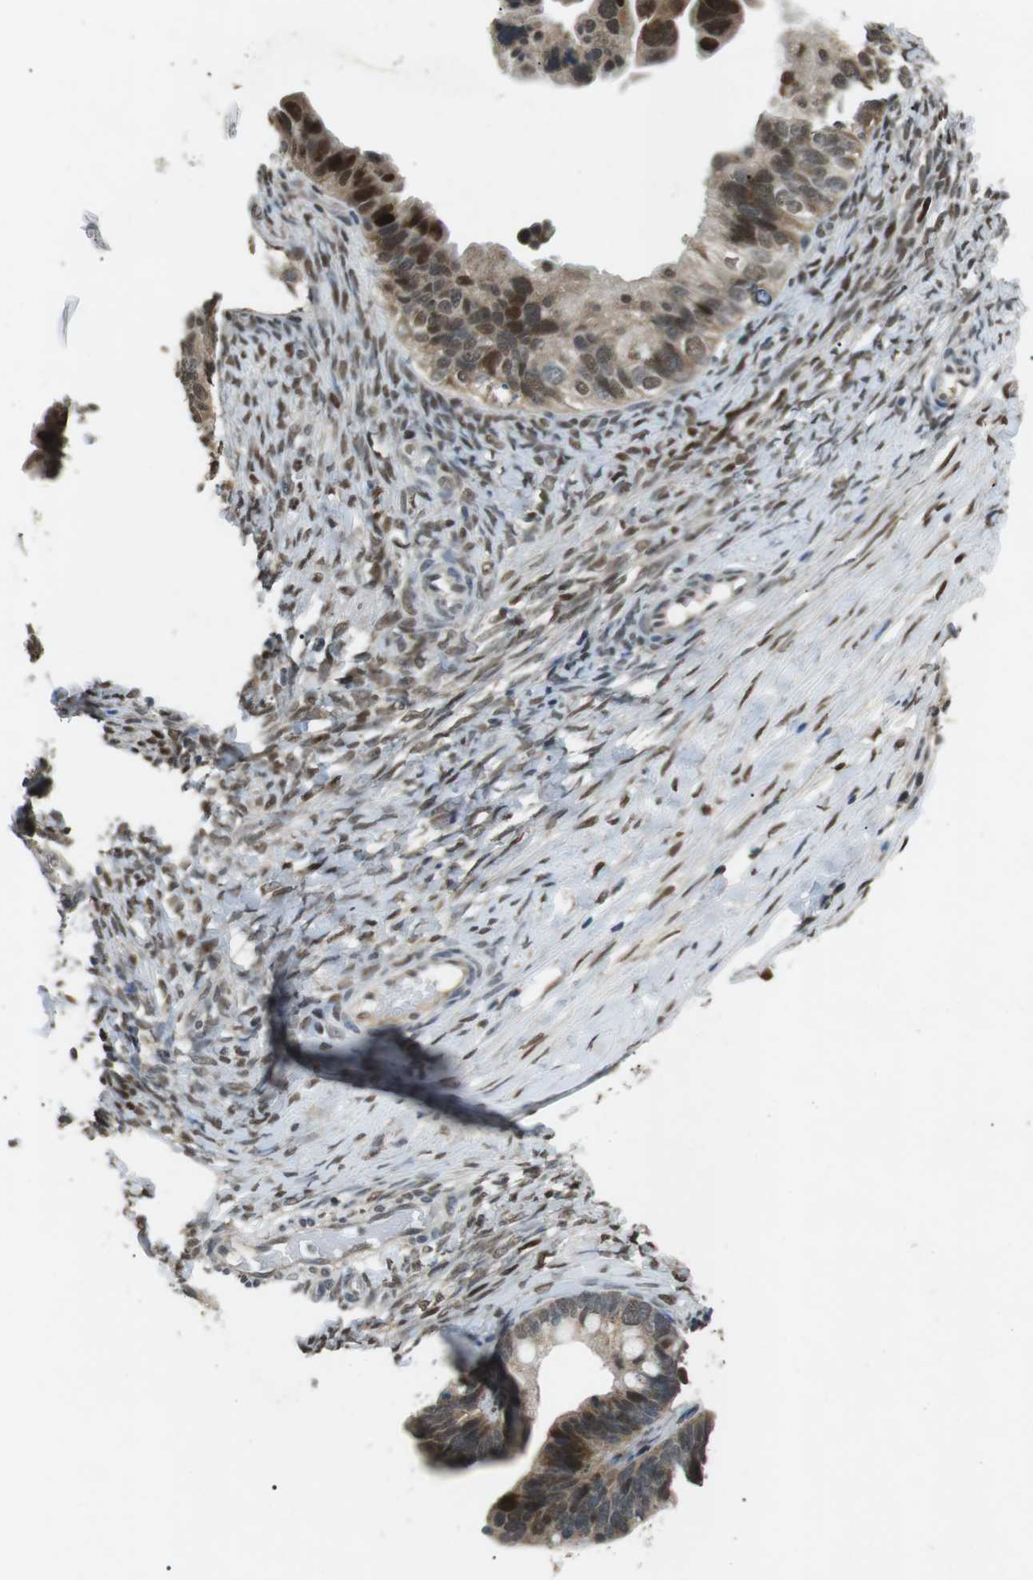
{"staining": {"intensity": "strong", "quantity": ">75%", "location": "cytoplasmic/membranous,nuclear"}, "tissue": "ovarian cancer", "cell_type": "Tumor cells", "image_type": "cancer", "snomed": [{"axis": "morphology", "description": "Cystadenocarcinoma, serous, NOS"}, {"axis": "topography", "description": "Ovary"}], "caption": "Brown immunohistochemical staining in ovarian cancer (serous cystadenocarcinoma) reveals strong cytoplasmic/membranous and nuclear positivity in about >75% of tumor cells.", "gene": "ORAI3", "patient": {"sex": "female", "age": 56}}